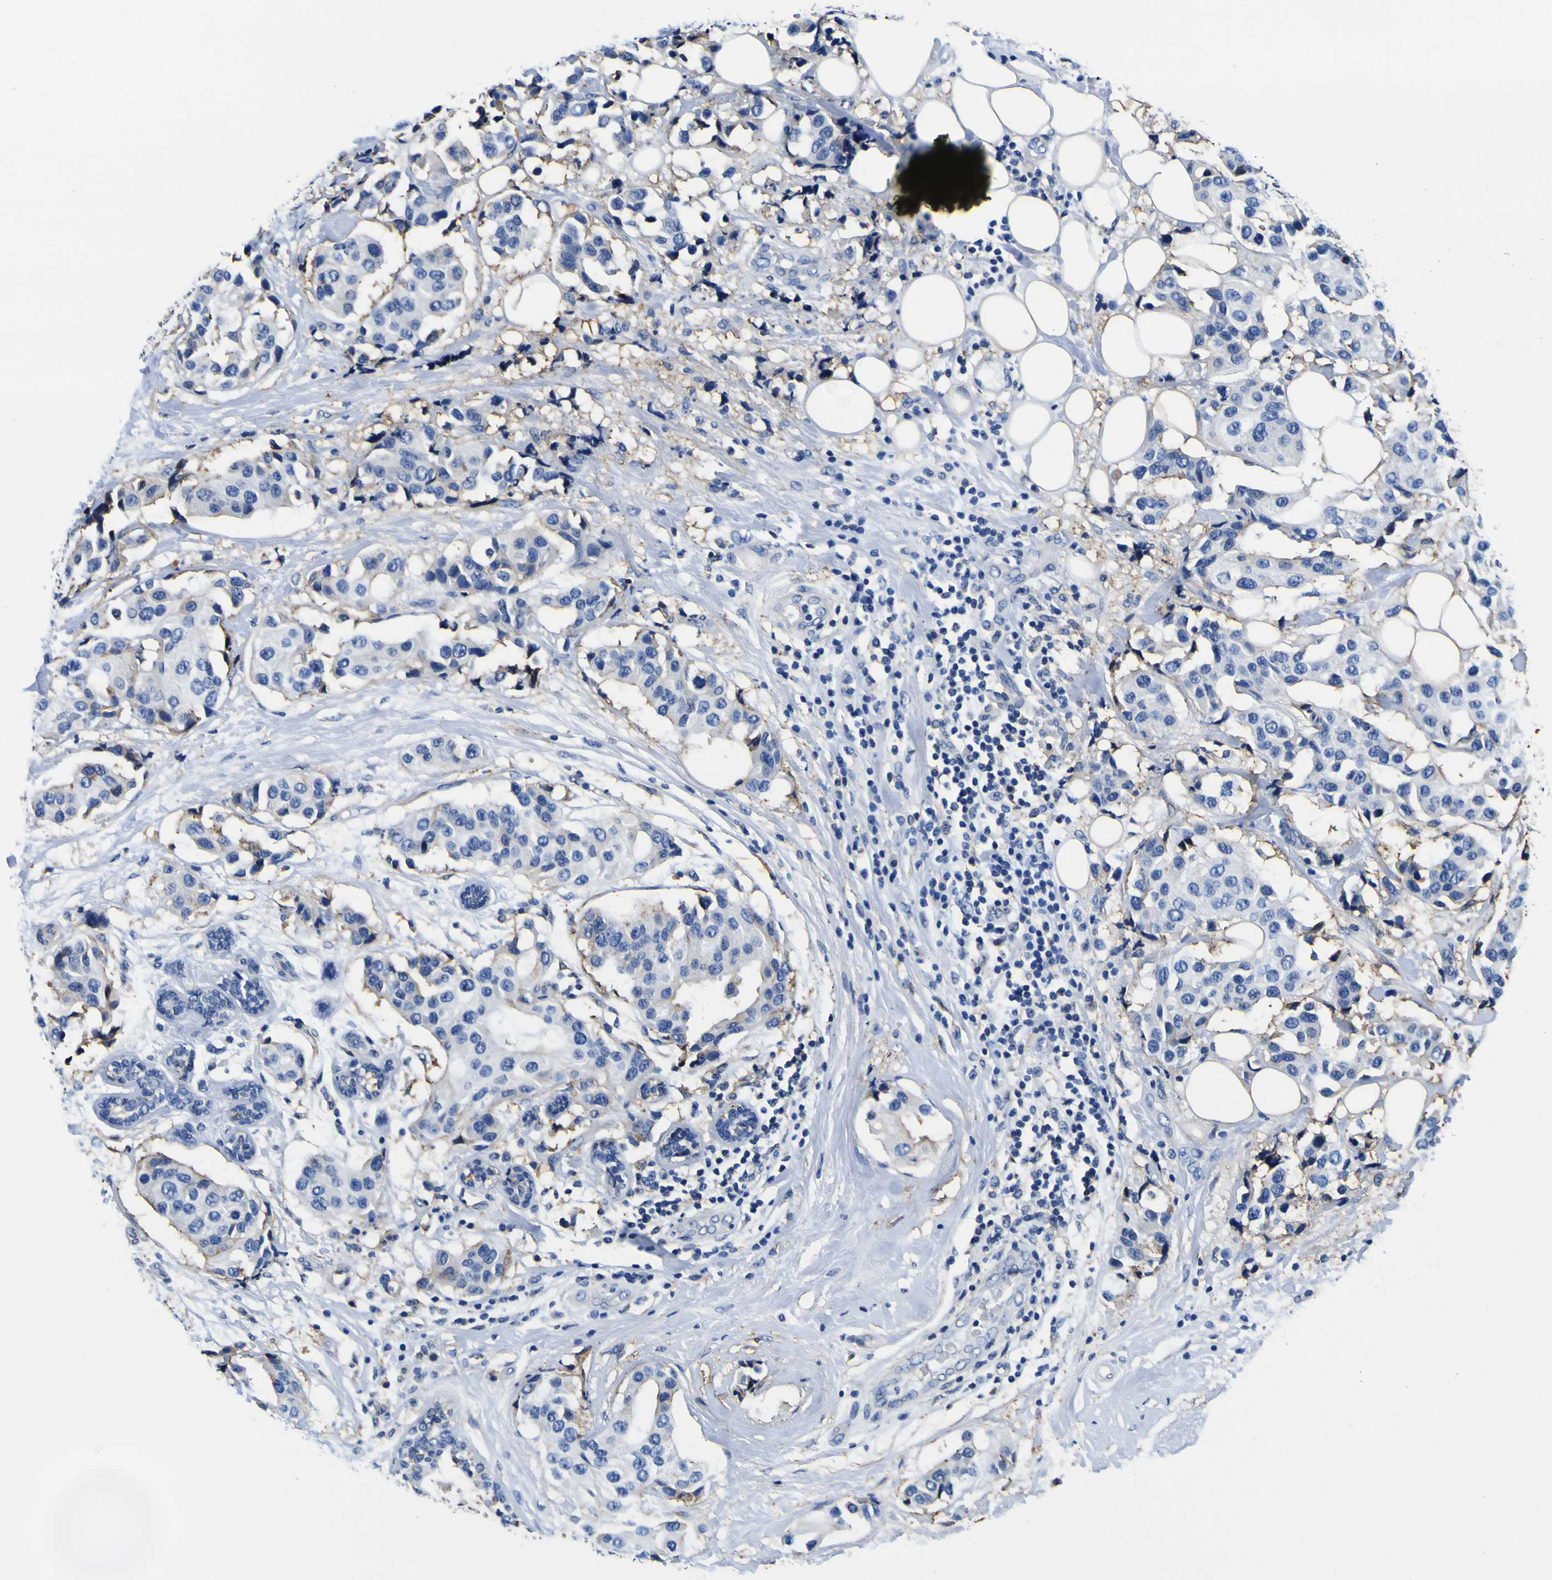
{"staining": {"intensity": "negative", "quantity": "none", "location": "none"}, "tissue": "breast cancer", "cell_type": "Tumor cells", "image_type": "cancer", "snomed": [{"axis": "morphology", "description": "Normal tissue, NOS"}, {"axis": "morphology", "description": "Duct carcinoma"}, {"axis": "topography", "description": "Breast"}], "caption": "Immunohistochemistry (IHC) of human infiltrating ductal carcinoma (breast) demonstrates no positivity in tumor cells.", "gene": "PXDN", "patient": {"sex": "female", "age": 39}}